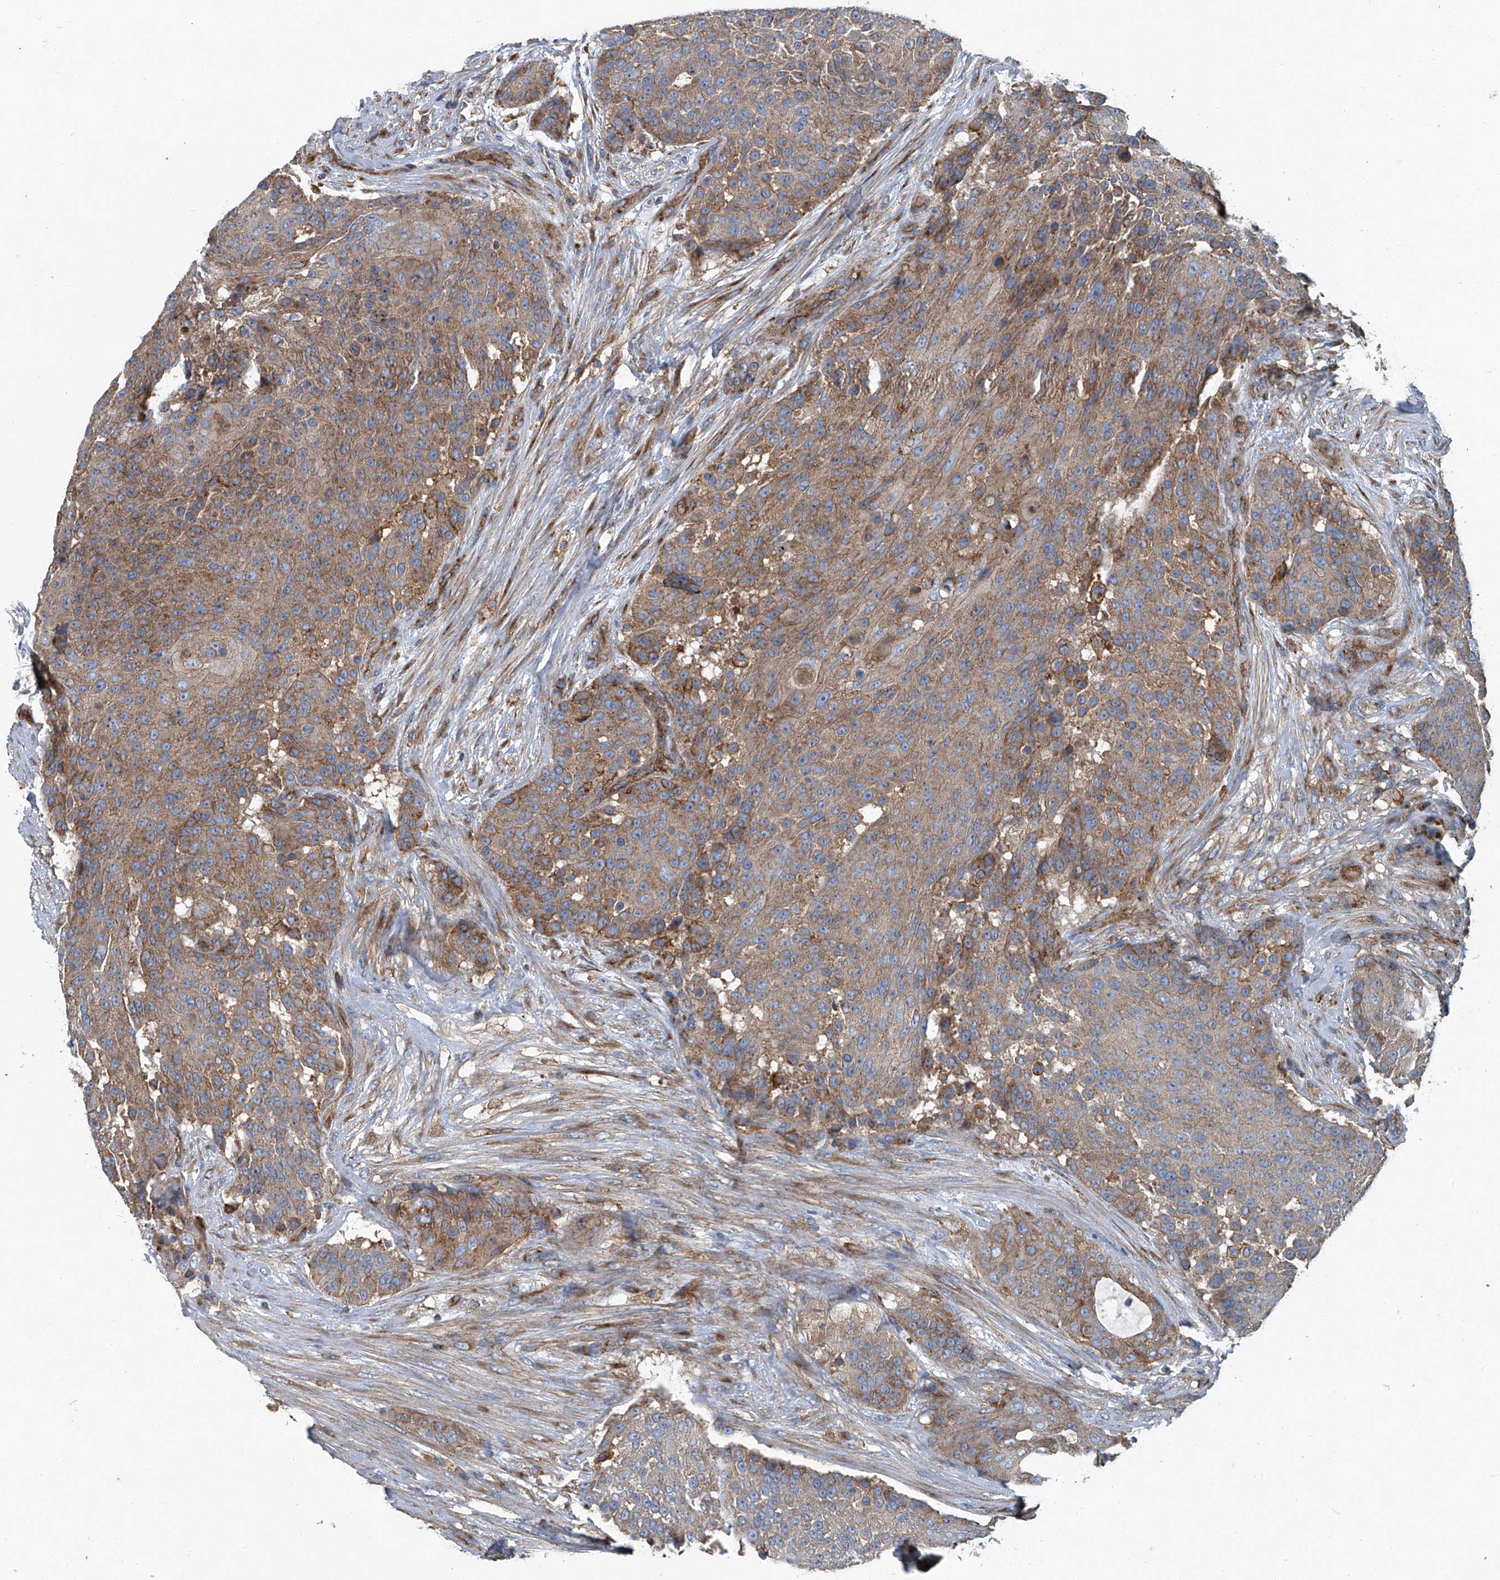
{"staining": {"intensity": "moderate", "quantity": ">75%", "location": "cytoplasmic/membranous"}, "tissue": "urothelial cancer", "cell_type": "Tumor cells", "image_type": "cancer", "snomed": [{"axis": "morphology", "description": "Urothelial carcinoma, High grade"}, {"axis": "topography", "description": "Urinary bladder"}], "caption": "High-magnification brightfield microscopy of urothelial carcinoma (high-grade) stained with DAB (3,3'-diaminobenzidine) (brown) and counterstained with hematoxylin (blue). tumor cells exhibit moderate cytoplasmic/membranous expression is present in about>75% of cells.", "gene": "PIGH", "patient": {"sex": "female", "age": 63}}